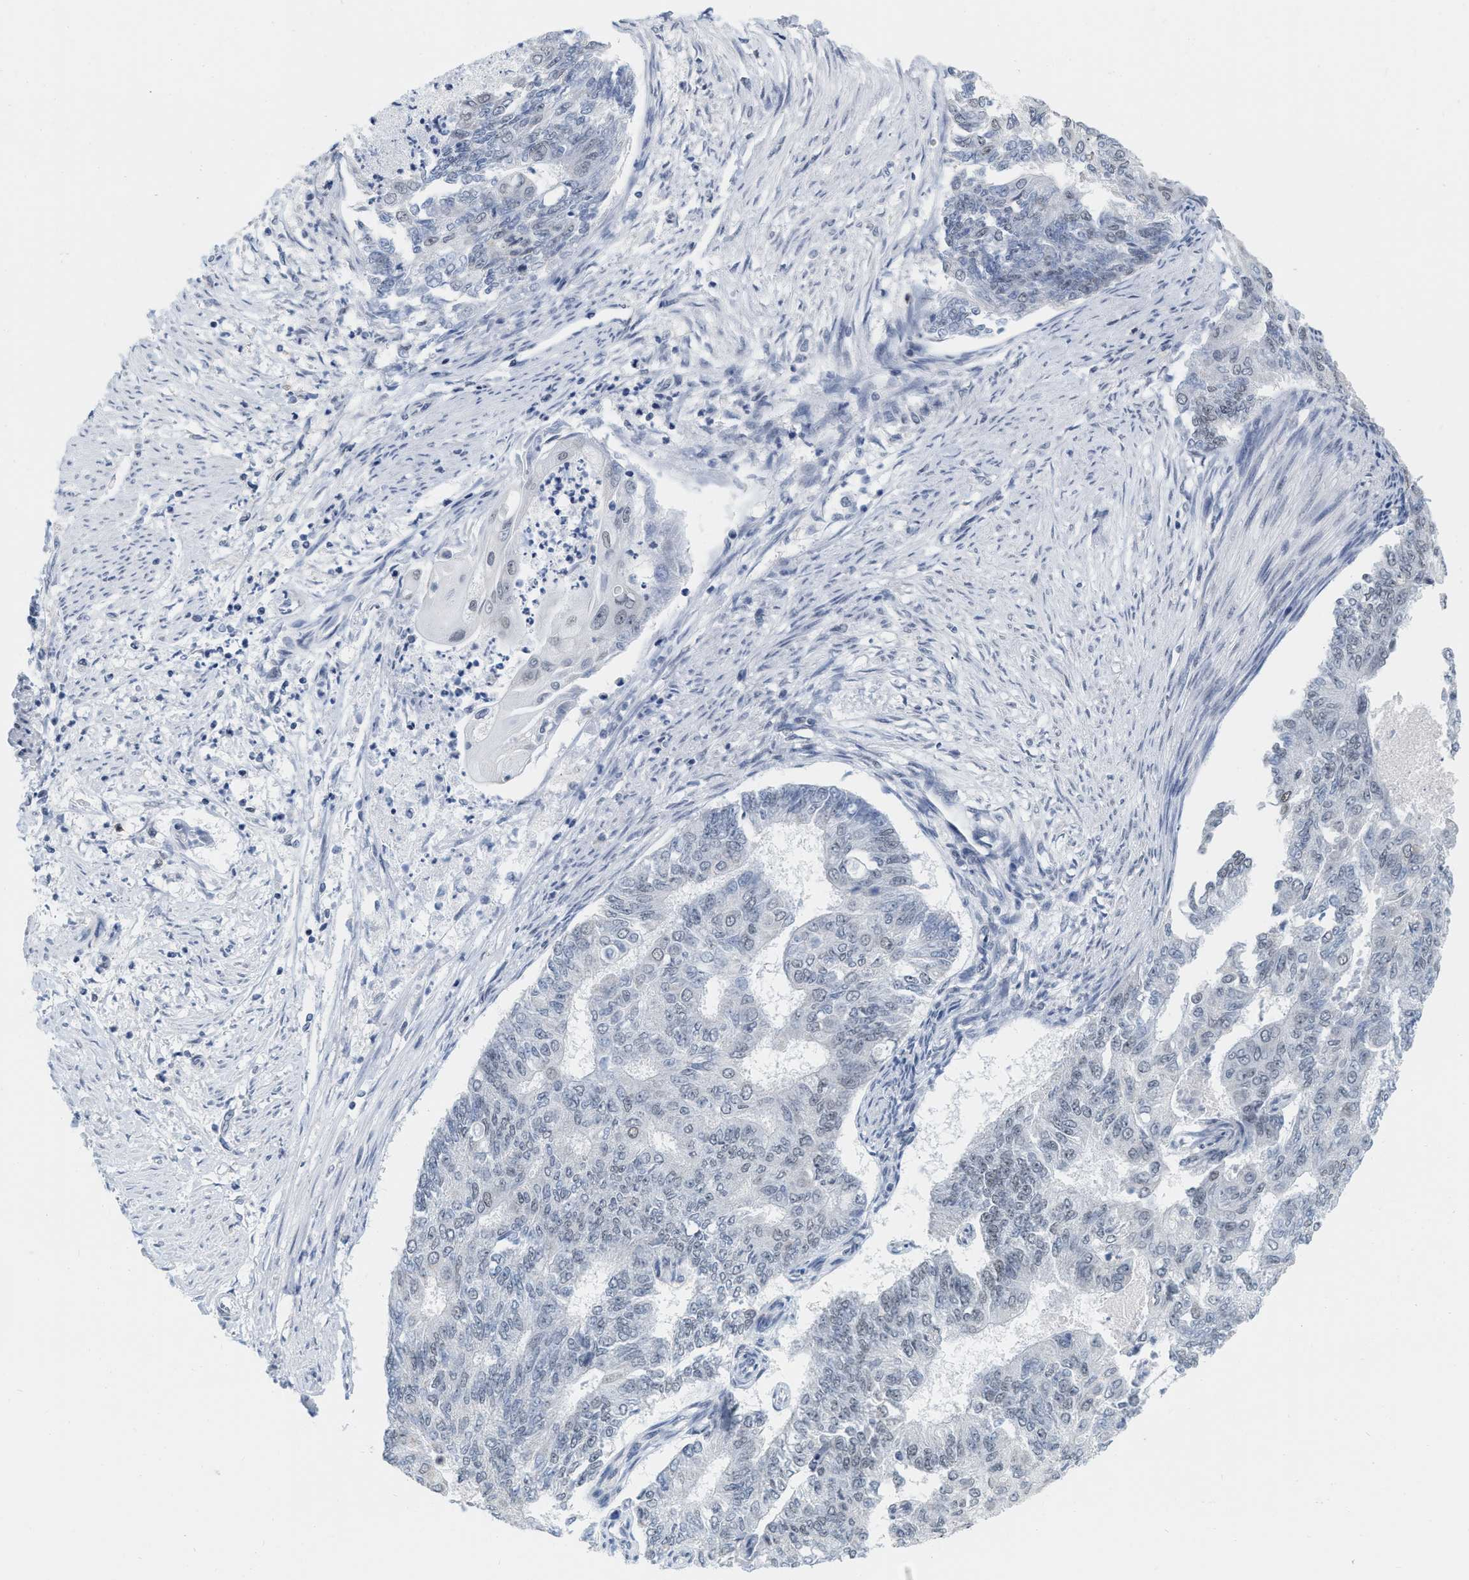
{"staining": {"intensity": "negative", "quantity": "none", "location": "none"}, "tissue": "endometrial cancer", "cell_type": "Tumor cells", "image_type": "cancer", "snomed": [{"axis": "morphology", "description": "Adenocarcinoma, NOS"}, {"axis": "topography", "description": "Endometrium"}], "caption": "This is an immunohistochemistry micrograph of human endometrial cancer. There is no staining in tumor cells.", "gene": "XIRP1", "patient": {"sex": "female", "age": 32}}